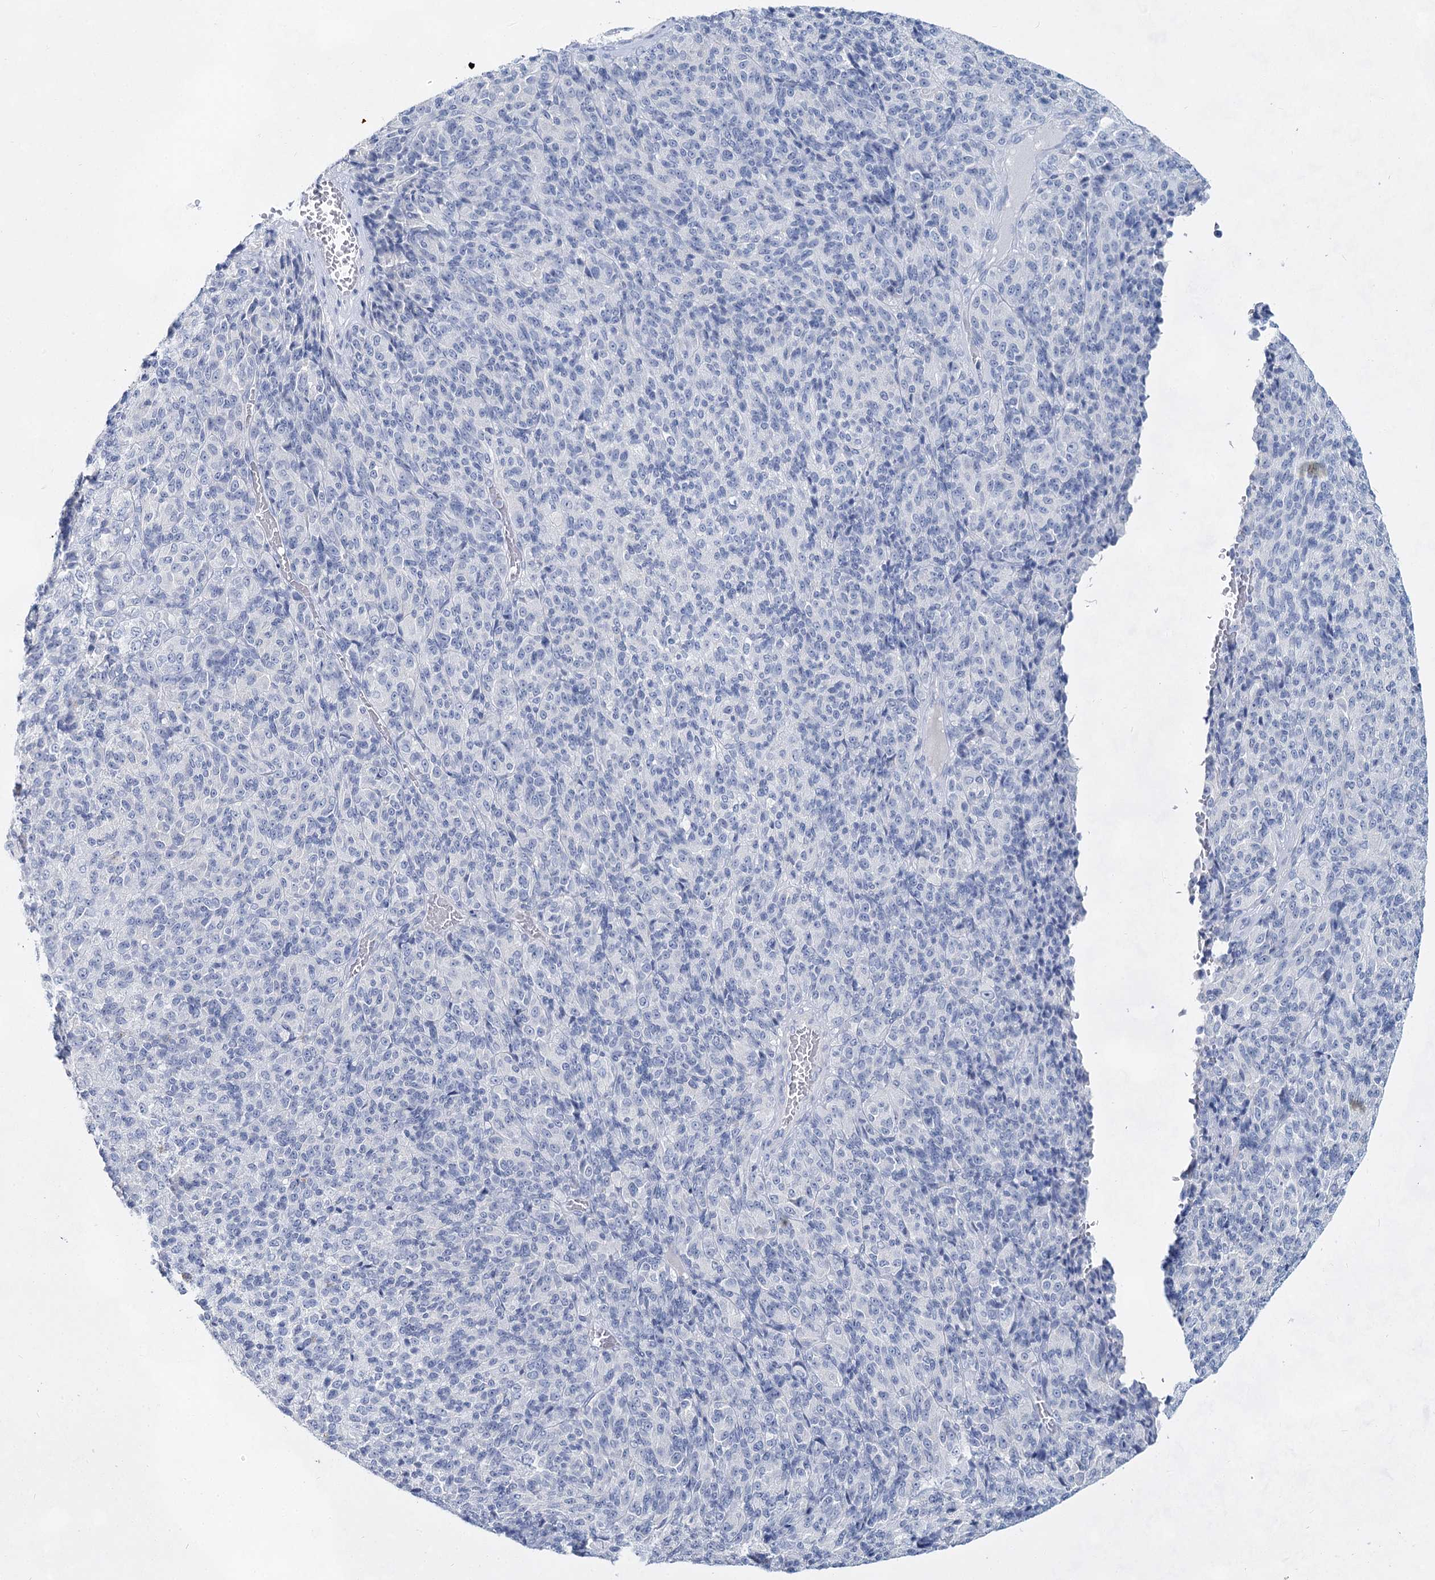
{"staining": {"intensity": "negative", "quantity": "none", "location": "none"}, "tissue": "melanoma", "cell_type": "Tumor cells", "image_type": "cancer", "snomed": [{"axis": "morphology", "description": "Malignant melanoma, Metastatic site"}, {"axis": "topography", "description": "Brain"}], "caption": "Immunohistochemistry (IHC) of malignant melanoma (metastatic site) demonstrates no staining in tumor cells.", "gene": "SLC17A2", "patient": {"sex": "female", "age": 56}}